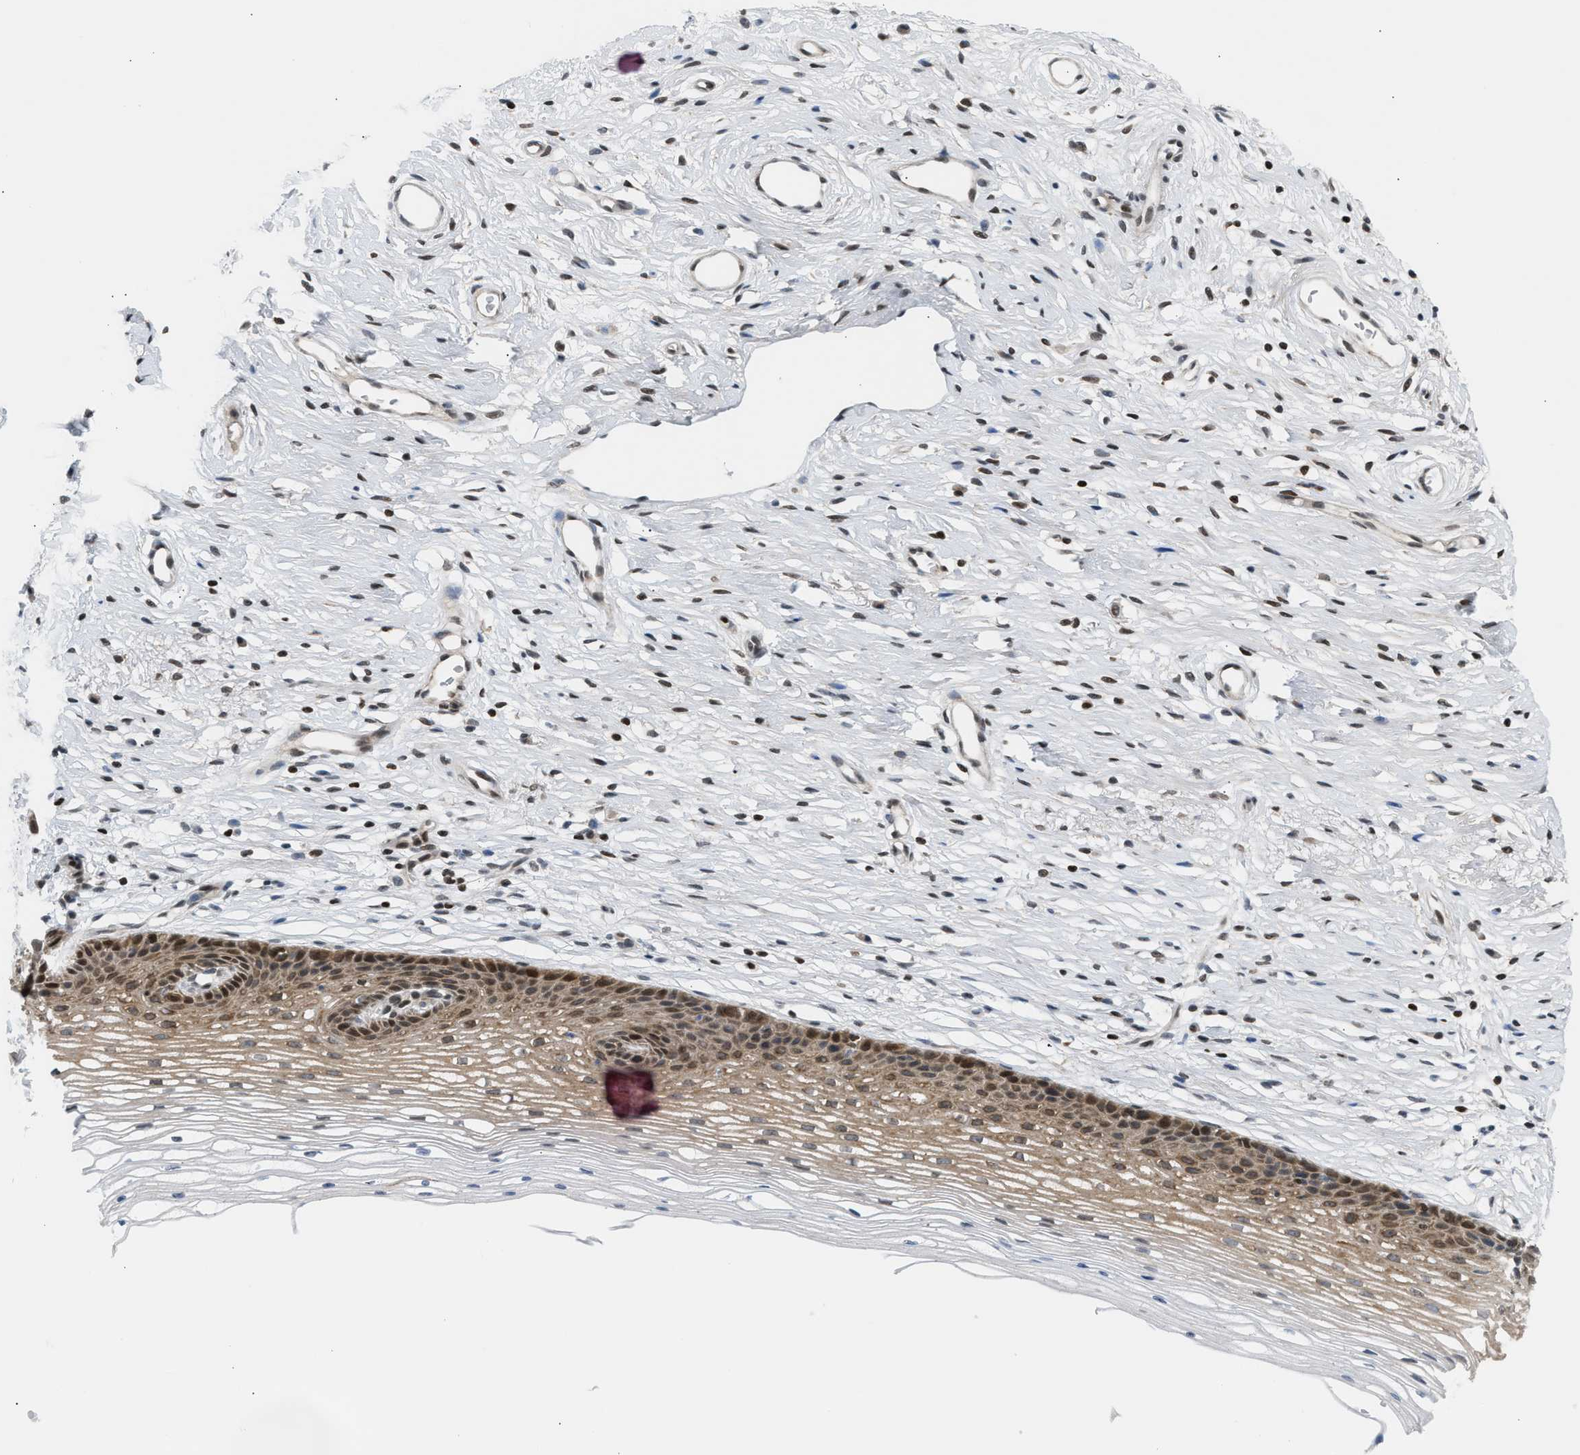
{"staining": {"intensity": "moderate", "quantity": ">75%", "location": "cytoplasmic/membranous,nuclear"}, "tissue": "cervix", "cell_type": "Glandular cells", "image_type": "normal", "snomed": [{"axis": "morphology", "description": "Normal tissue, NOS"}, {"axis": "topography", "description": "Cervix"}], "caption": "High-magnification brightfield microscopy of normal cervix stained with DAB (3,3'-diaminobenzidine) (brown) and counterstained with hematoxylin (blue). glandular cells exhibit moderate cytoplasmic/membranous,nuclear positivity is present in about>75% of cells. Ihc stains the protein in brown and the nuclei are stained blue.", "gene": "NPS", "patient": {"sex": "female", "age": 77}}